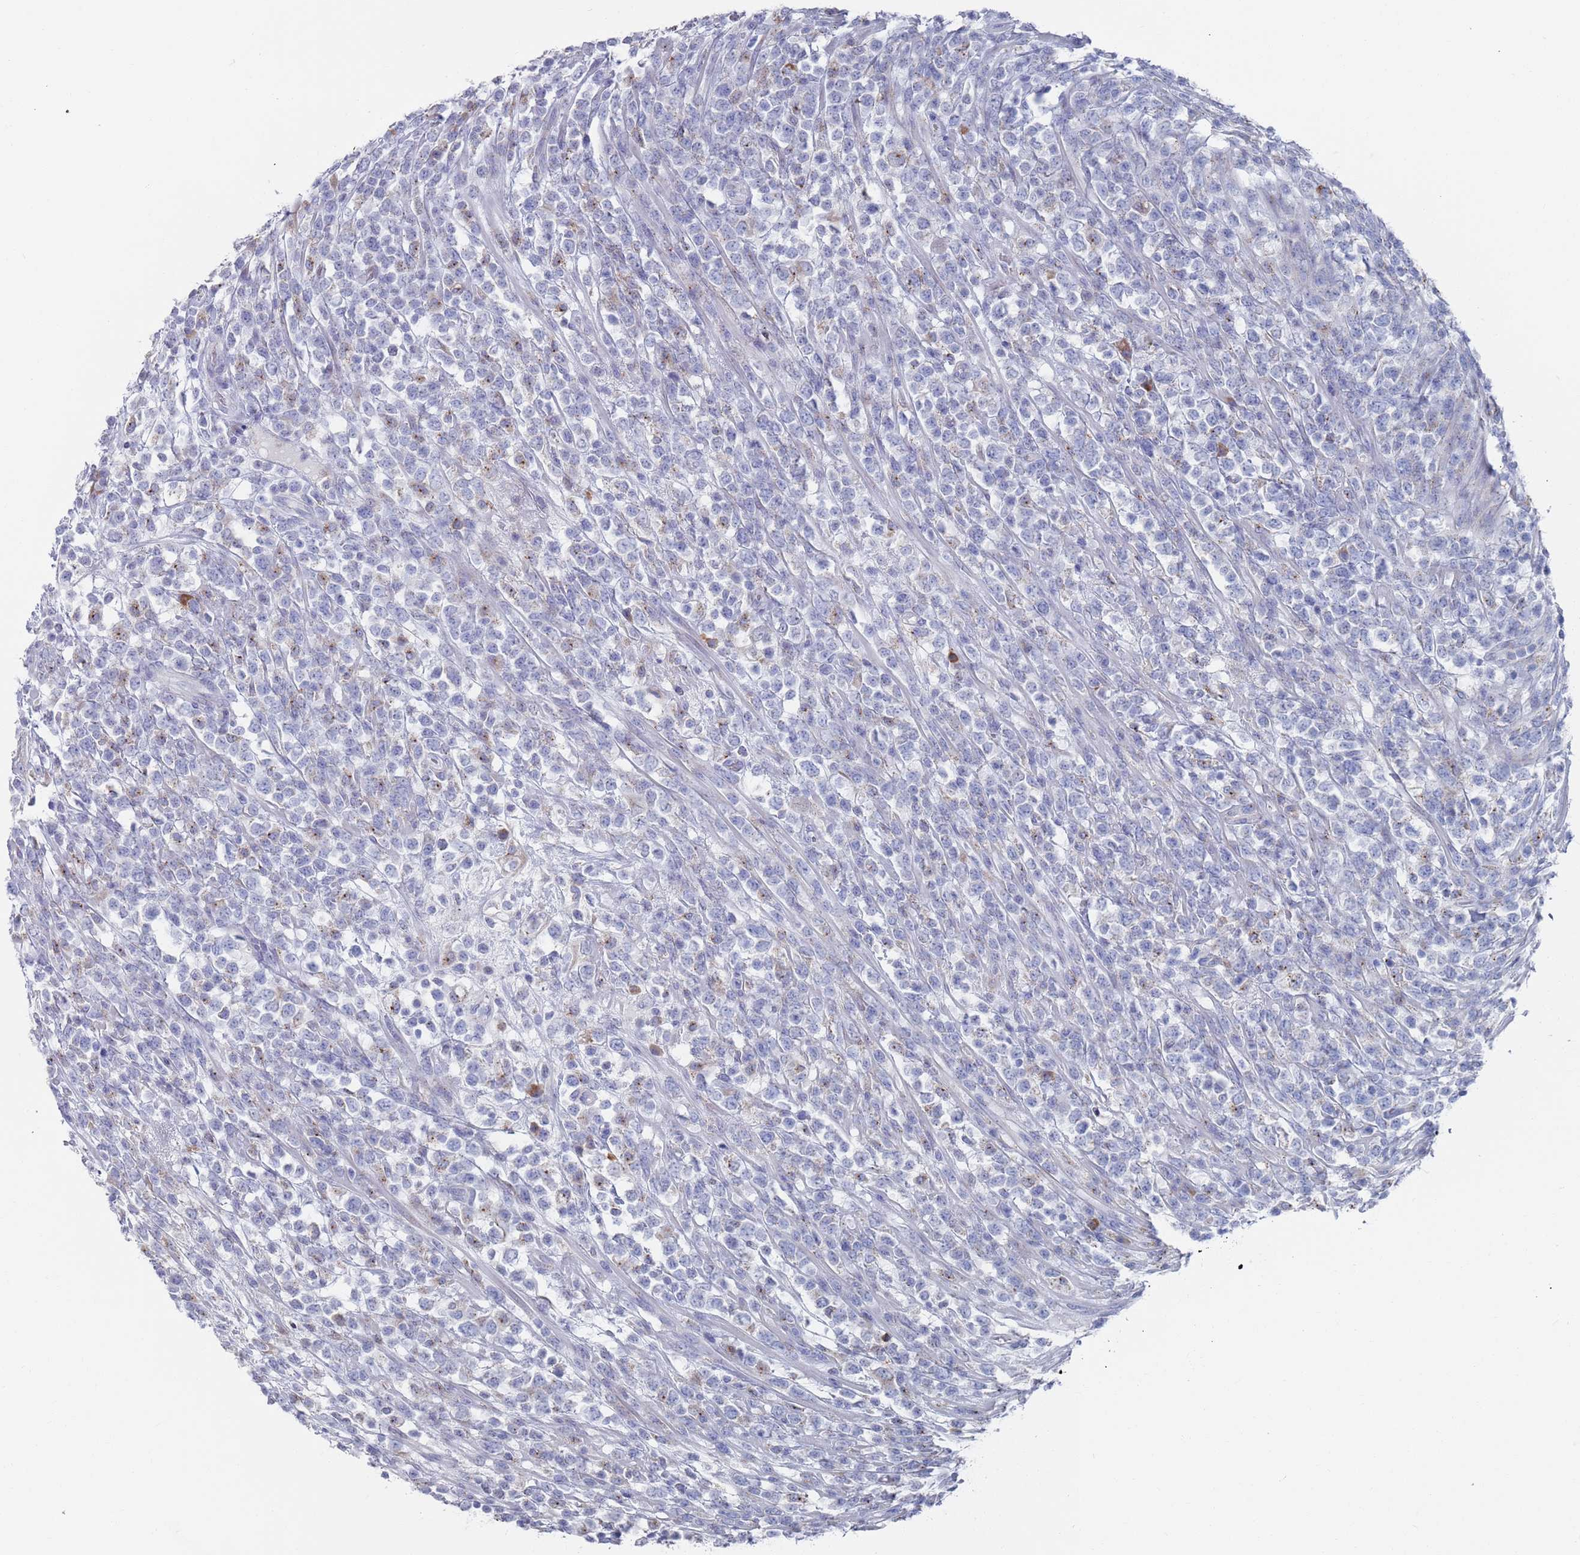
{"staining": {"intensity": "weak", "quantity": "<25%", "location": "cytoplasmic/membranous"}, "tissue": "lymphoma", "cell_type": "Tumor cells", "image_type": "cancer", "snomed": [{"axis": "morphology", "description": "Malignant lymphoma, non-Hodgkin's type, High grade"}, {"axis": "topography", "description": "Colon"}], "caption": "Photomicrograph shows no significant protein staining in tumor cells of lymphoma.", "gene": "MAT1A", "patient": {"sex": "female", "age": 53}}